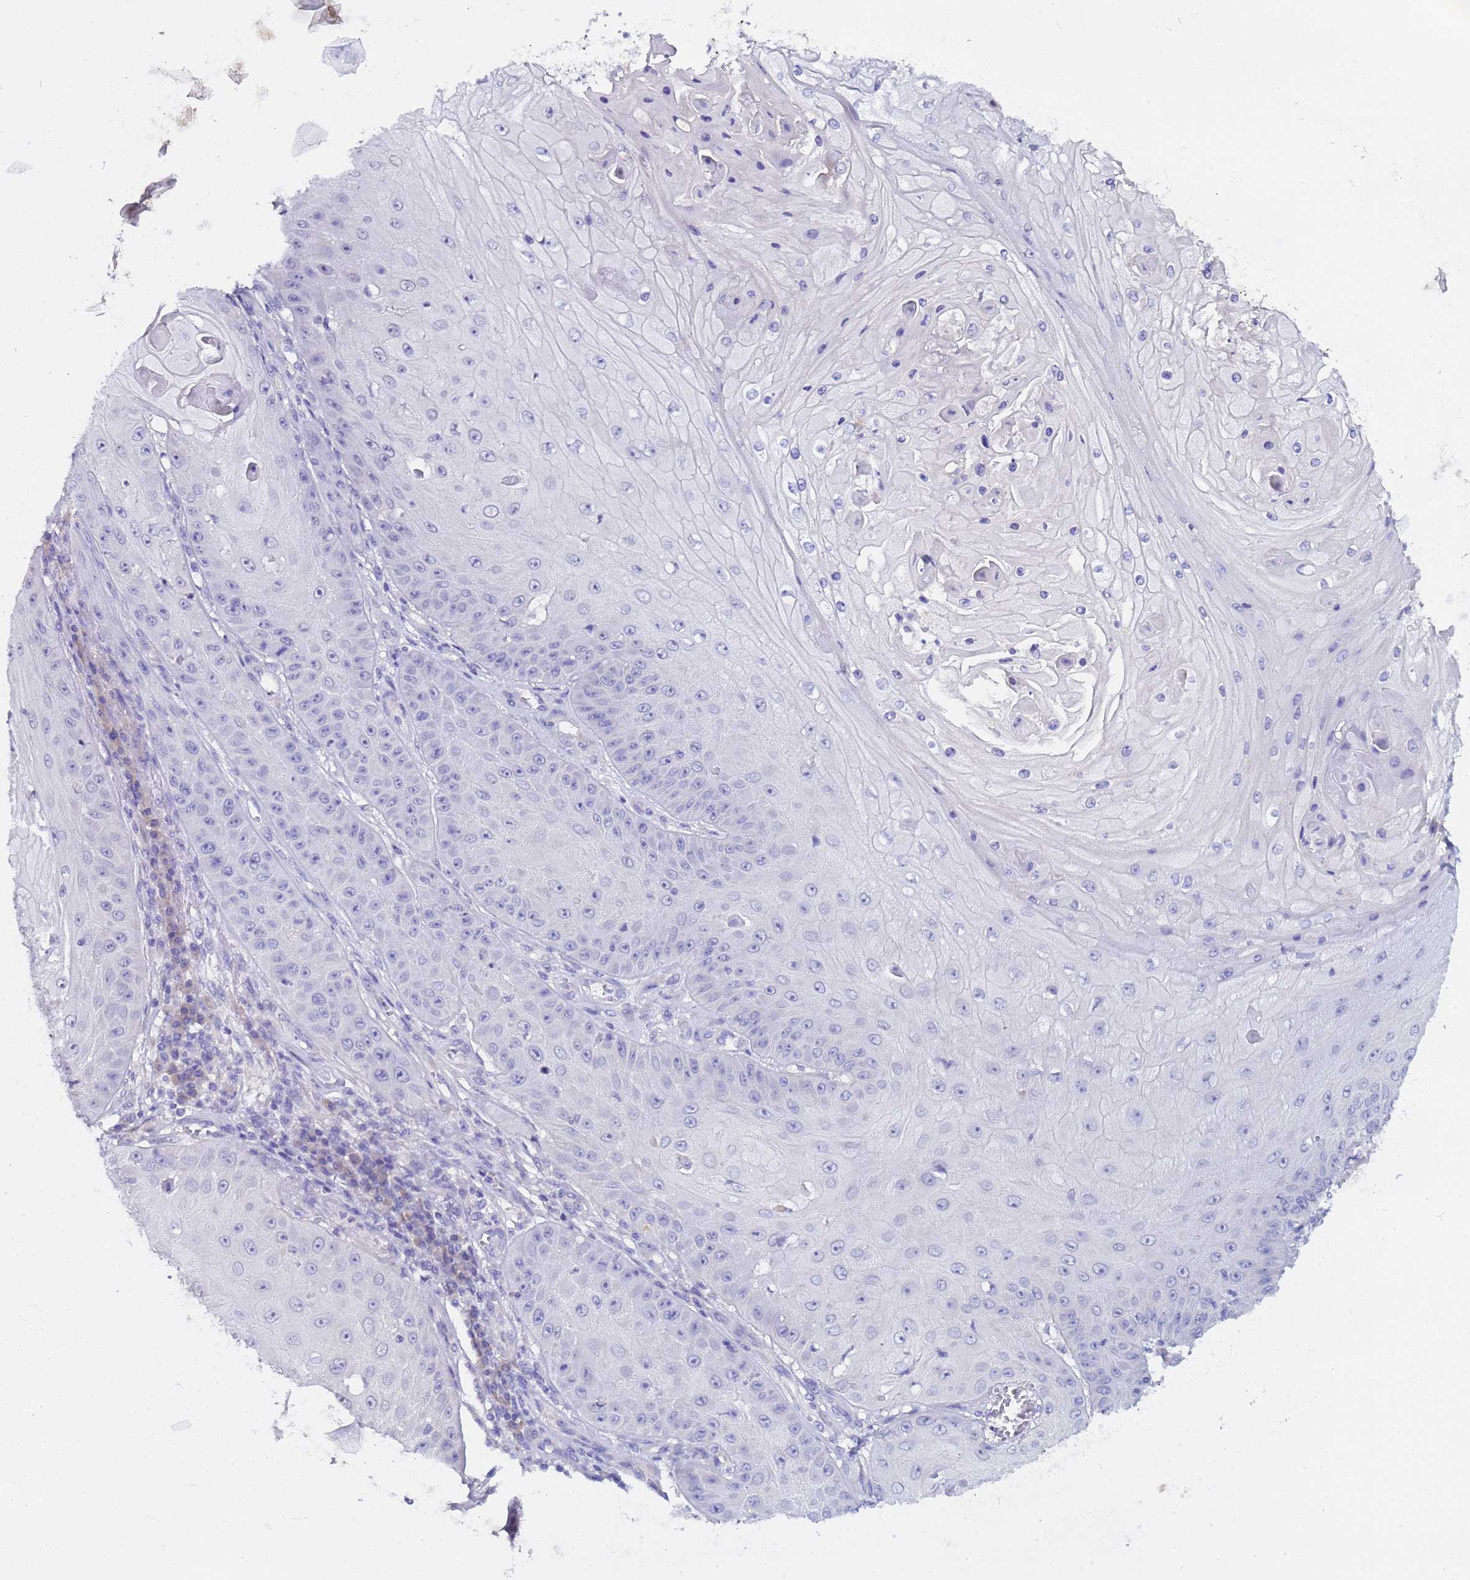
{"staining": {"intensity": "negative", "quantity": "none", "location": "none"}, "tissue": "skin cancer", "cell_type": "Tumor cells", "image_type": "cancer", "snomed": [{"axis": "morphology", "description": "Squamous cell carcinoma, NOS"}, {"axis": "topography", "description": "Skin"}], "caption": "Human skin squamous cell carcinoma stained for a protein using IHC exhibits no positivity in tumor cells.", "gene": "ELMOD2", "patient": {"sex": "male", "age": 70}}